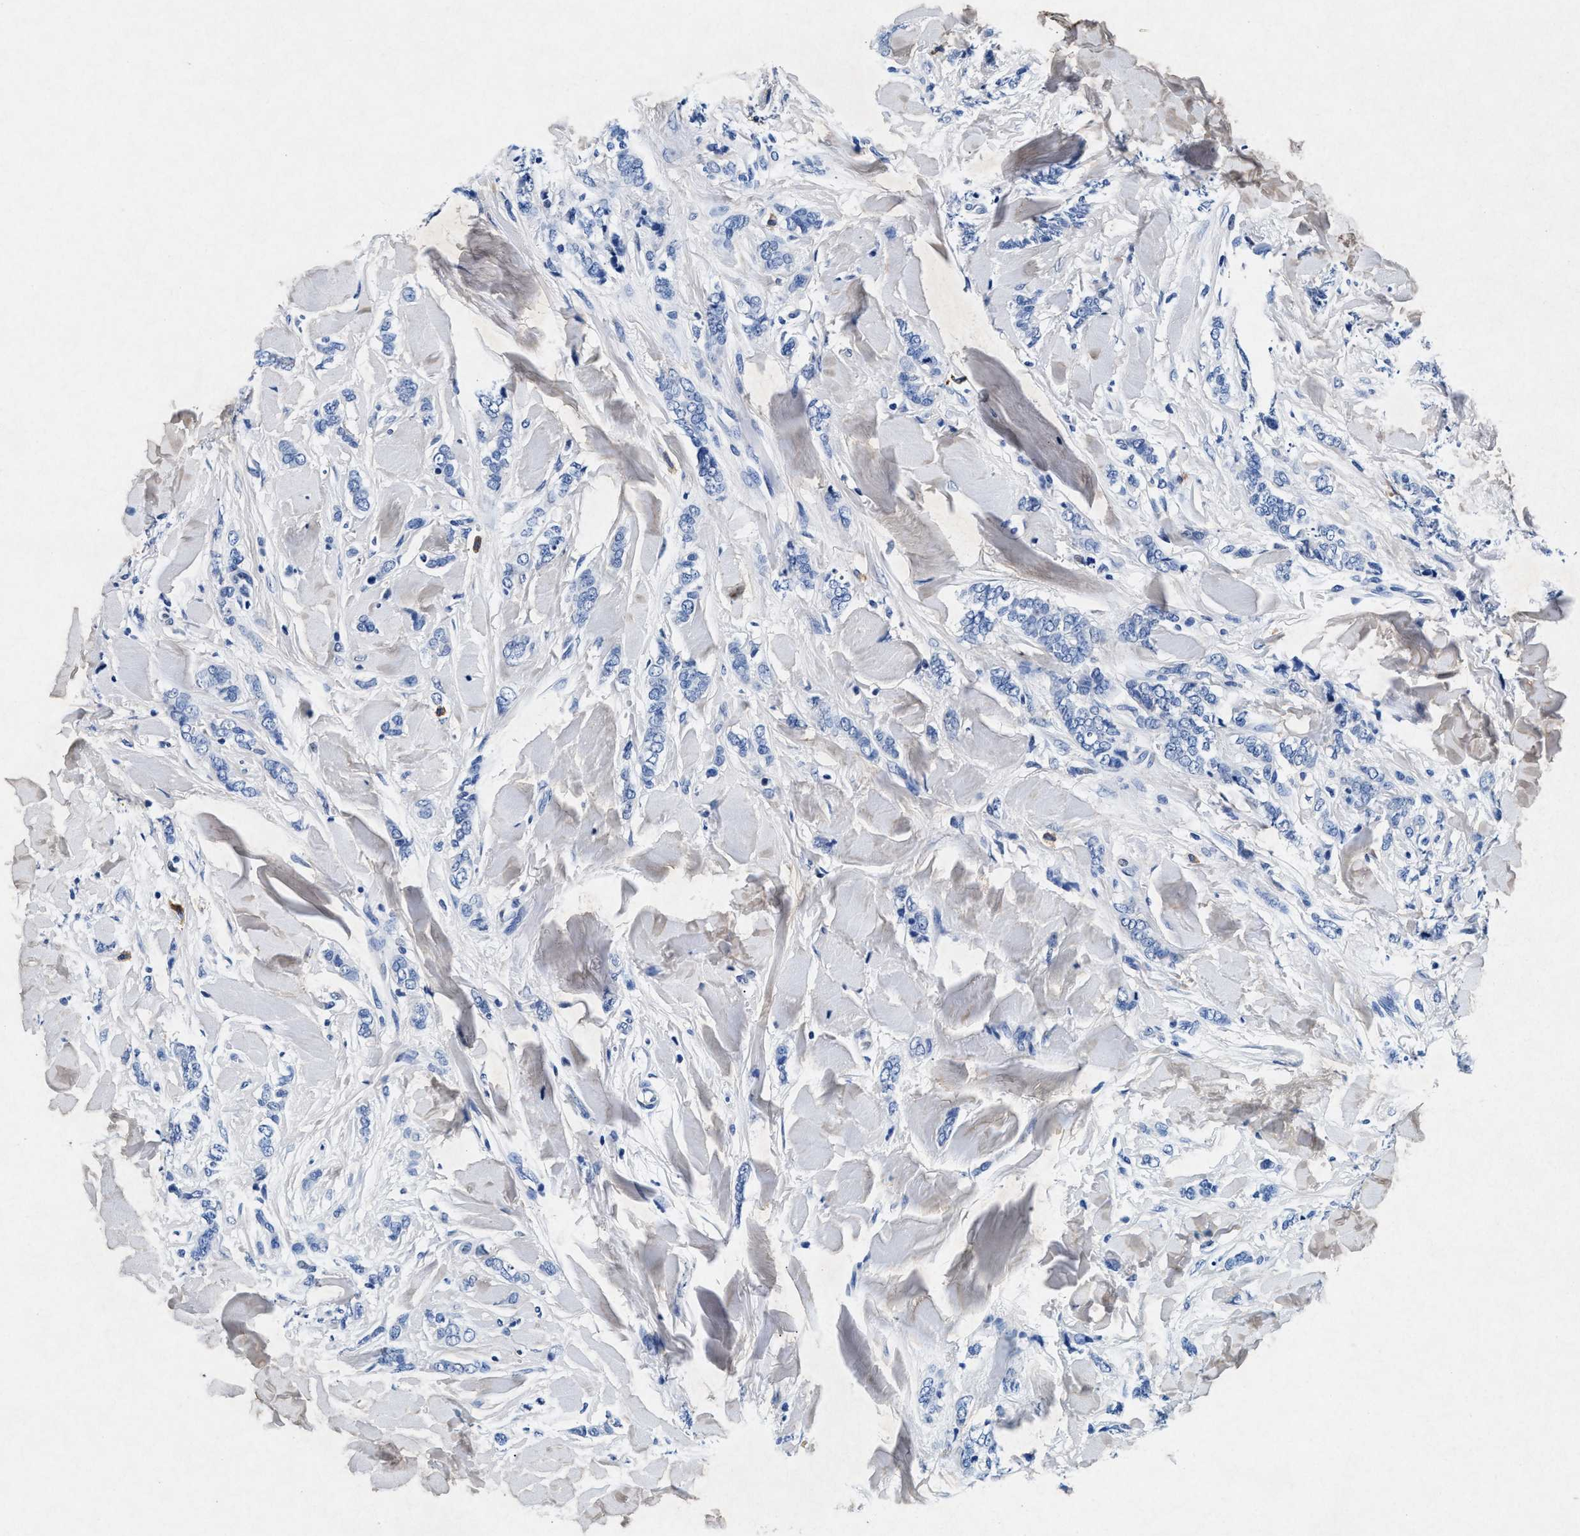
{"staining": {"intensity": "negative", "quantity": "none", "location": "none"}, "tissue": "breast cancer", "cell_type": "Tumor cells", "image_type": "cancer", "snomed": [{"axis": "morphology", "description": "Lobular carcinoma"}, {"axis": "topography", "description": "Skin"}, {"axis": "topography", "description": "Breast"}], "caption": "There is no significant staining in tumor cells of lobular carcinoma (breast).", "gene": "MAP6", "patient": {"sex": "female", "age": 46}}